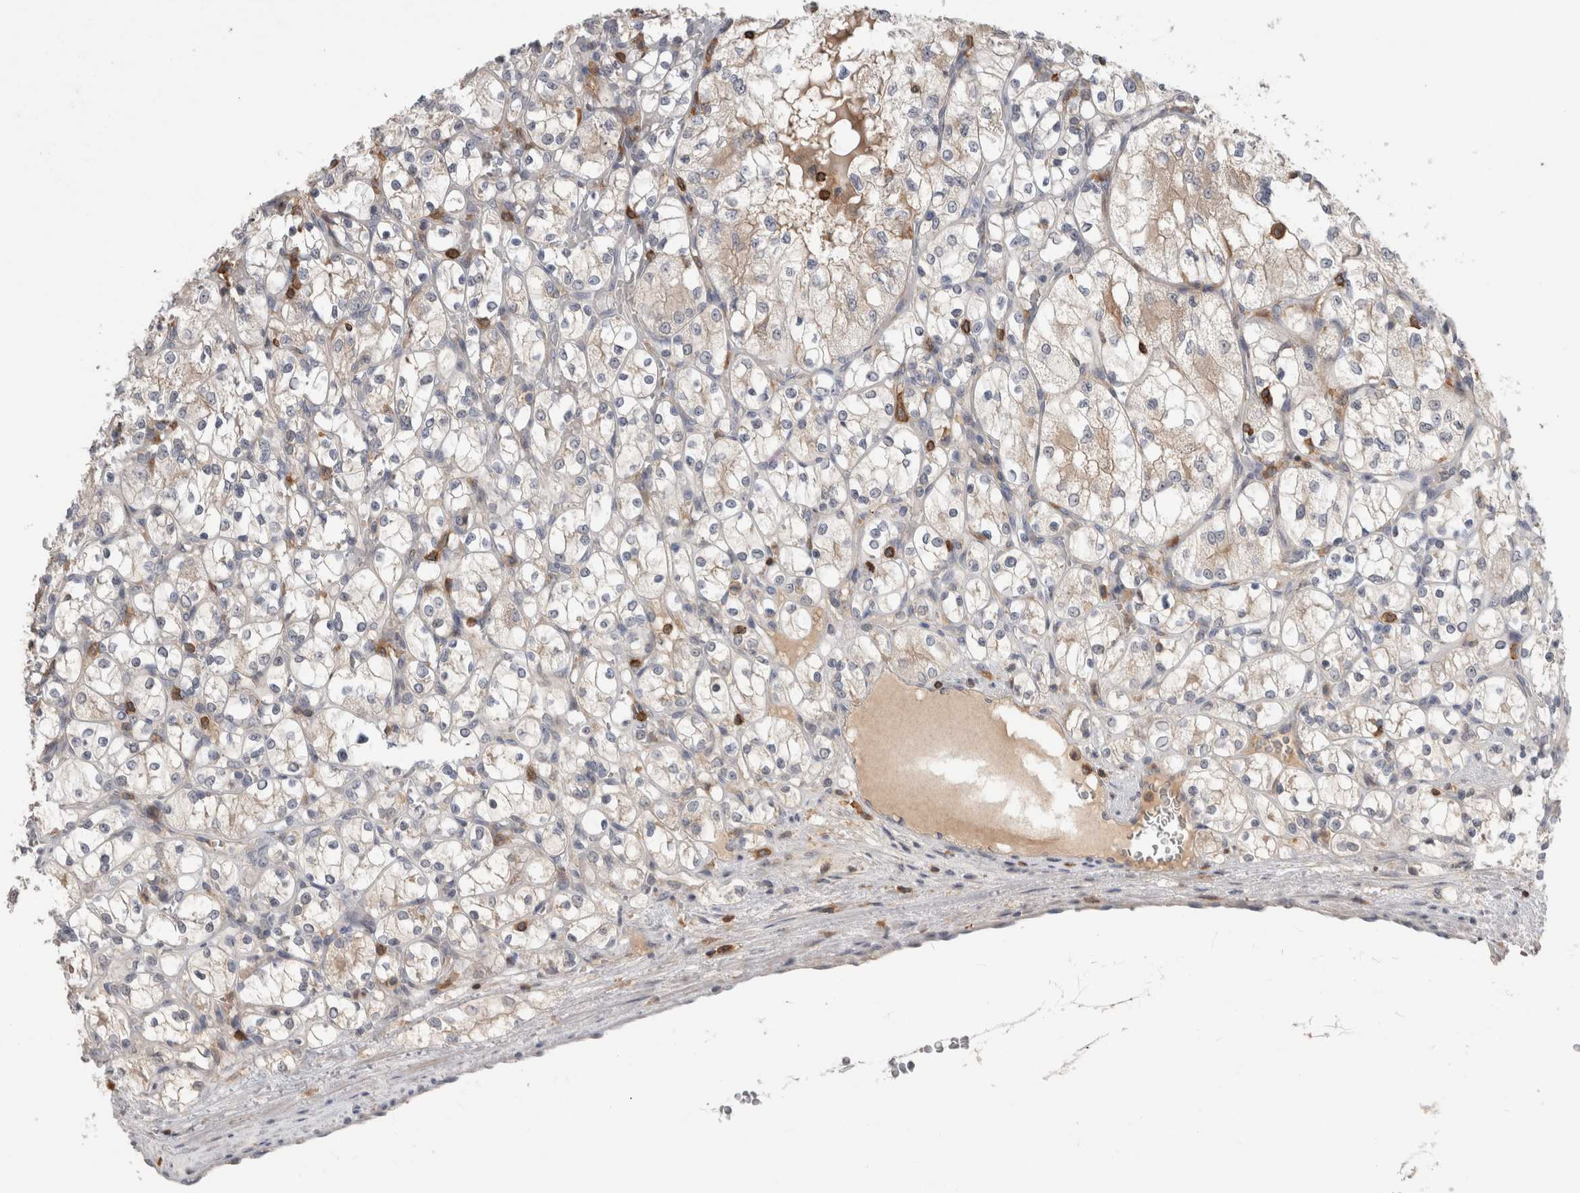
{"staining": {"intensity": "negative", "quantity": "none", "location": "none"}, "tissue": "renal cancer", "cell_type": "Tumor cells", "image_type": "cancer", "snomed": [{"axis": "morphology", "description": "Adenocarcinoma, NOS"}, {"axis": "topography", "description": "Kidney"}], "caption": "DAB immunohistochemical staining of renal adenocarcinoma displays no significant staining in tumor cells.", "gene": "GFRA2", "patient": {"sex": "female", "age": 69}}